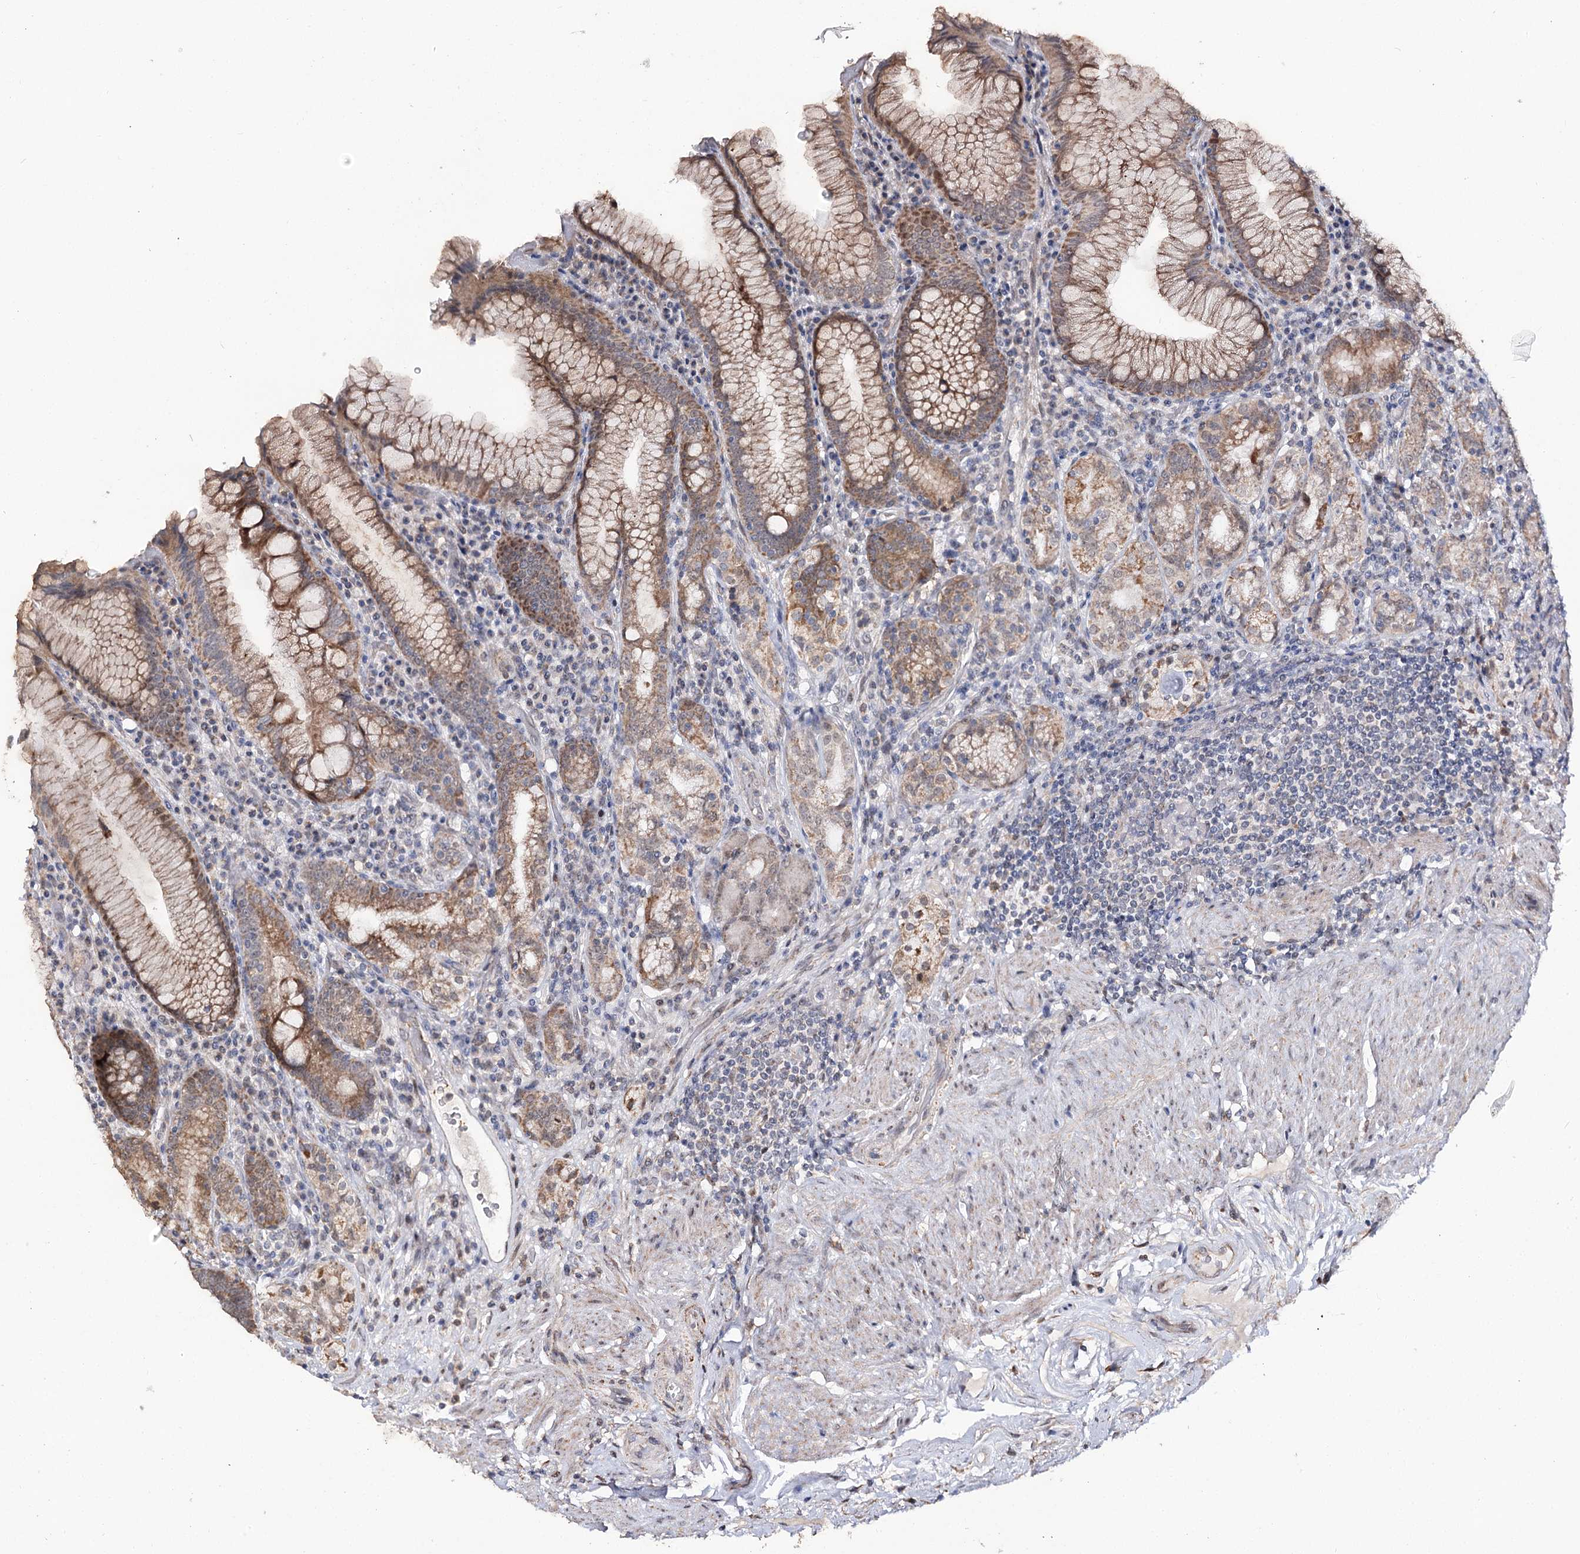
{"staining": {"intensity": "moderate", "quantity": "25%-75%", "location": "cytoplasmic/membranous"}, "tissue": "stomach", "cell_type": "Glandular cells", "image_type": "normal", "snomed": [{"axis": "morphology", "description": "Normal tissue, NOS"}, {"axis": "topography", "description": "Stomach, upper"}, {"axis": "topography", "description": "Stomach, lower"}], "caption": "Human stomach stained for a protein (brown) demonstrates moderate cytoplasmic/membranous positive staining in about 25%-75% of glandular cells.", "gene": "RUFY4", "patient": {"sex": "female", "age": 76}}